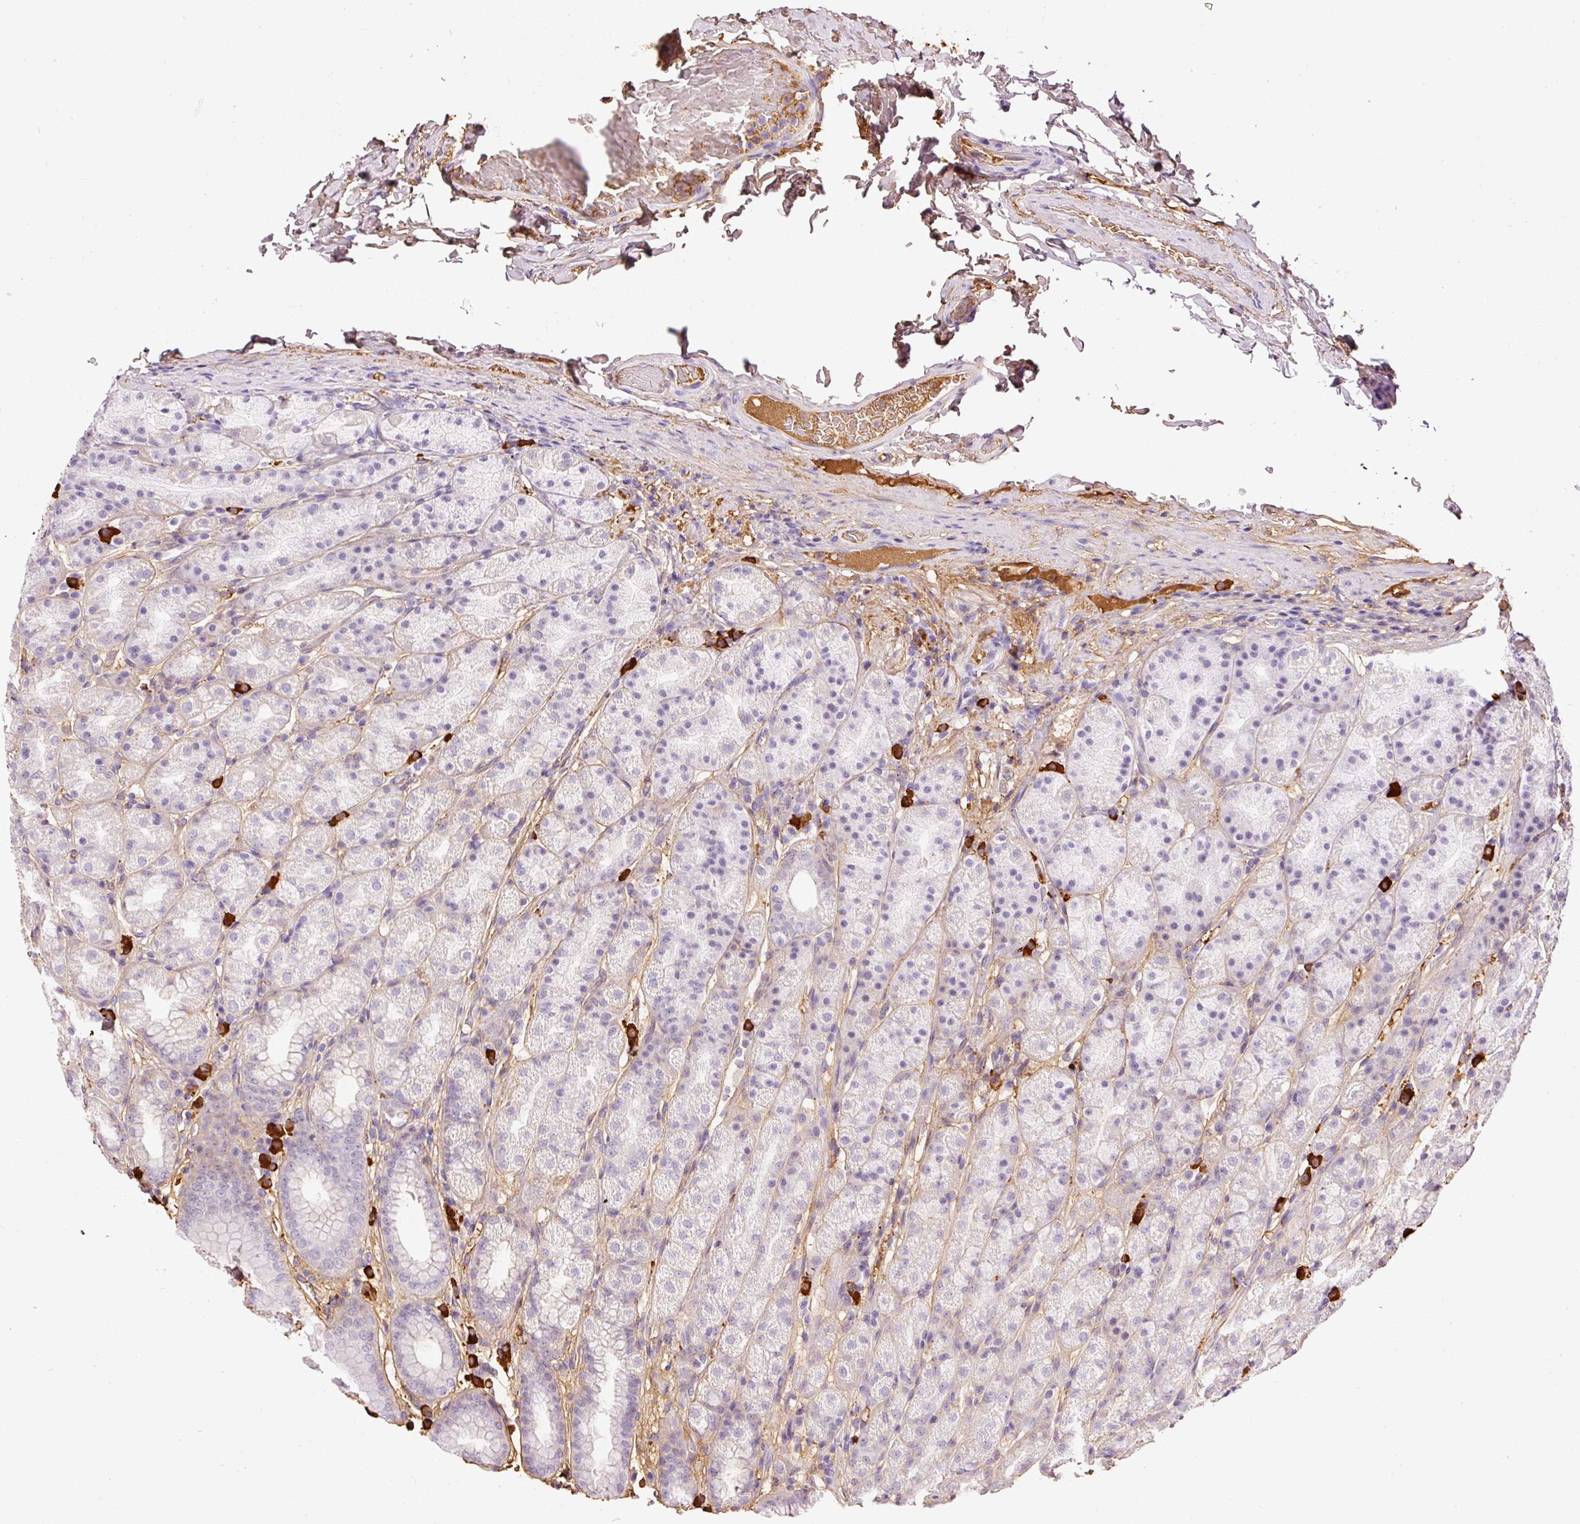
{"staining": {"intensity": "moderate", "quantity": "<25%", "location": "cytoplasmic/membranous"}, "tissue": "stomach", "cell_type": "Glandular cells", "image_type": "normal", "snomed": [{"axis": "morphology", "description": "Normal tissue, NOS"}, {"axis": "topography", "description": "Stomach, upper"}, {"axis": "topography", "description": "Stomach"}], "caption": "The image displays immunohistochemical staining of unremarkable stomach. There is moderate cytoplasmic/membranous expression is seen in approximately <25% of glandular cells.", "gene": "PRPF38B", "patient": {"sex": "male", "age": 68}}